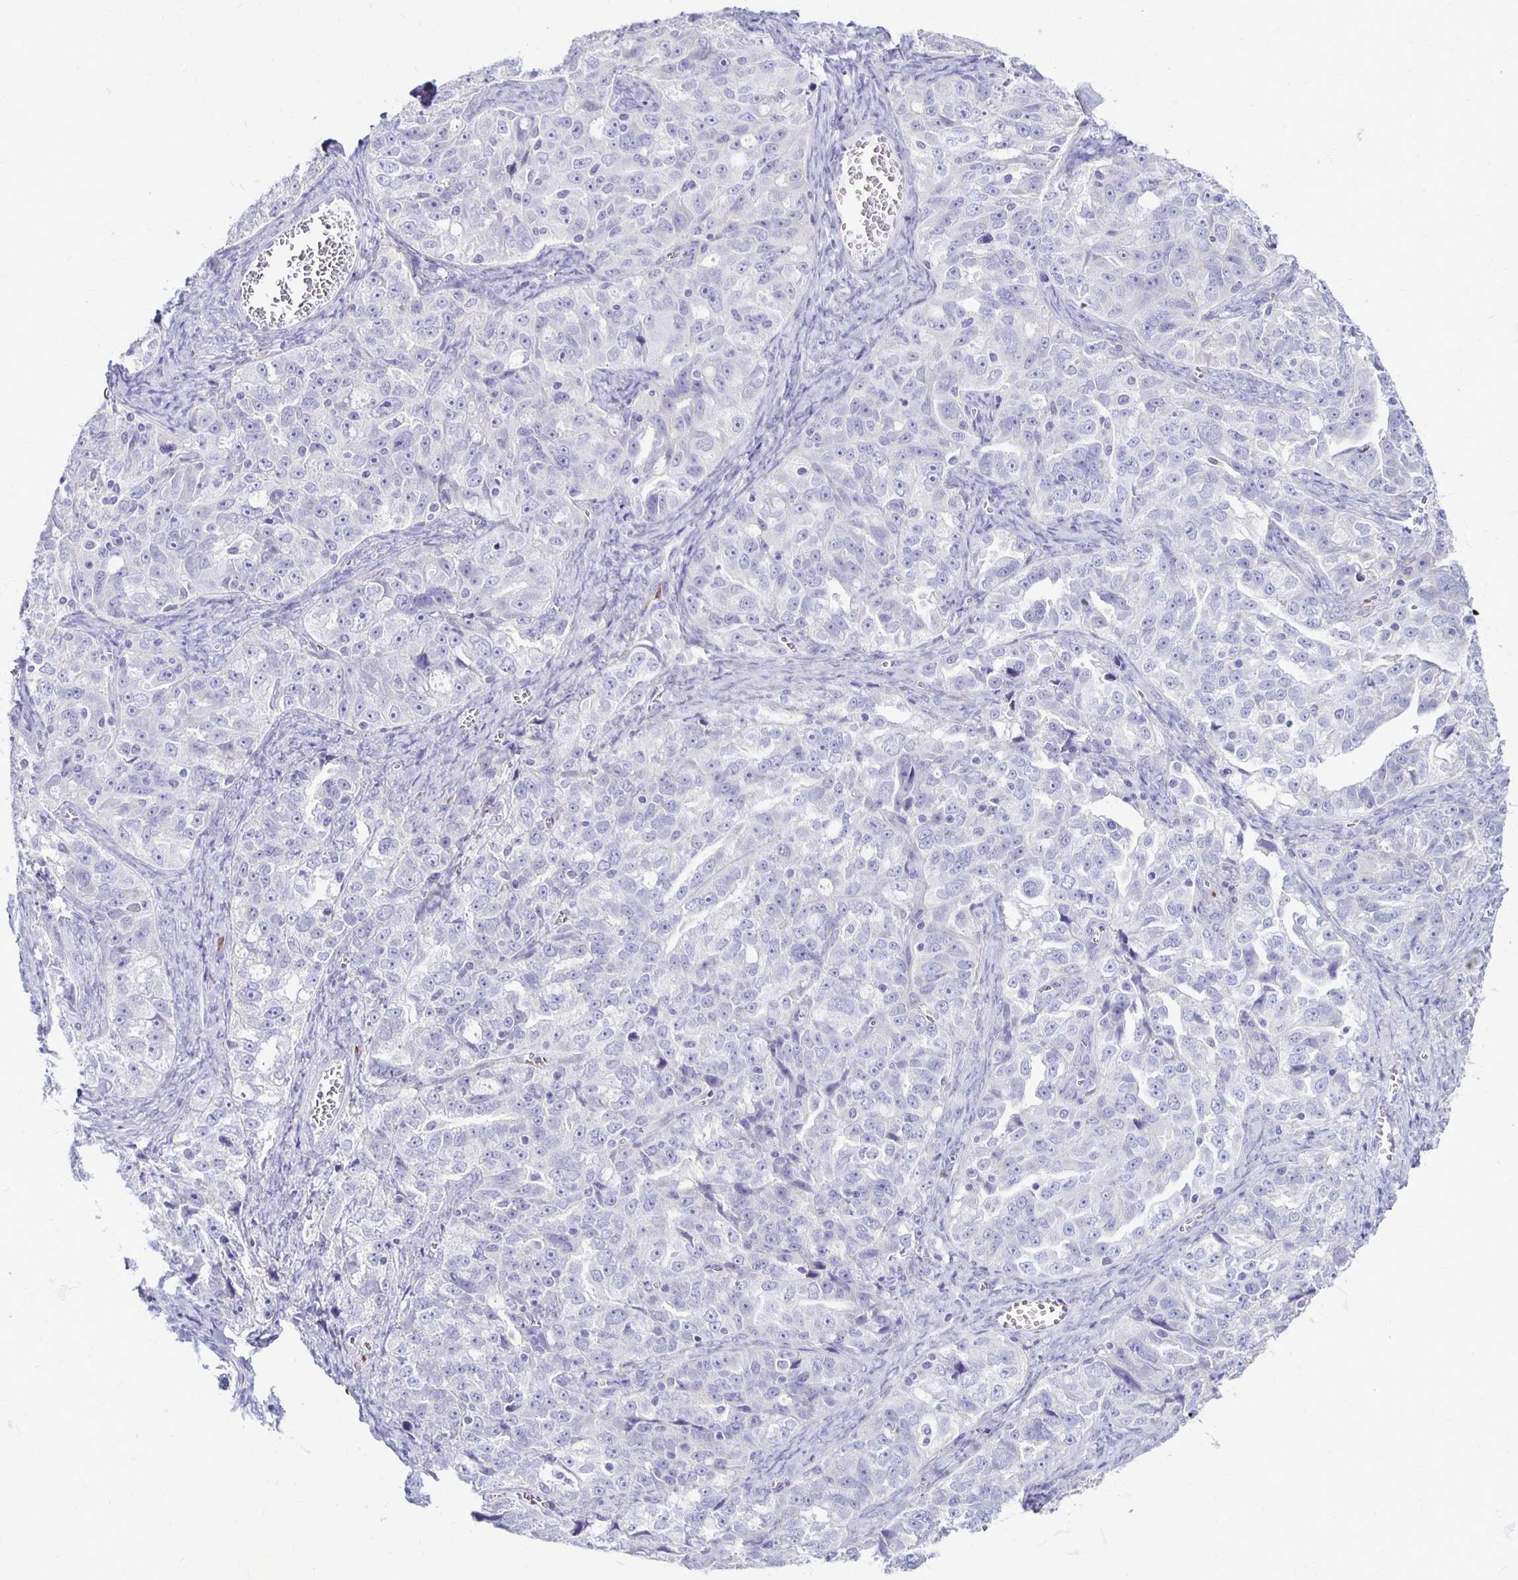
{"staining": {"intensity": "negative", "quantity": "none", "location": "none"}, "tissue": "ovarian cancer", "cell_type": "Tumor cells", "image_type": "cancer", "snomed": [{"axis": "morphology", "description": "Cystadenocarcinoma, serous, NOS"}, {"axis": "topography", "description": "Ovary"}], "caption": "Immunohistochemical staining of ovarian cancer (serous cystadenocarcinoma) reveals no significant staining in tumor cells.", "gene": "FNTB", "patient": {"sex": "female", "age": 51}}